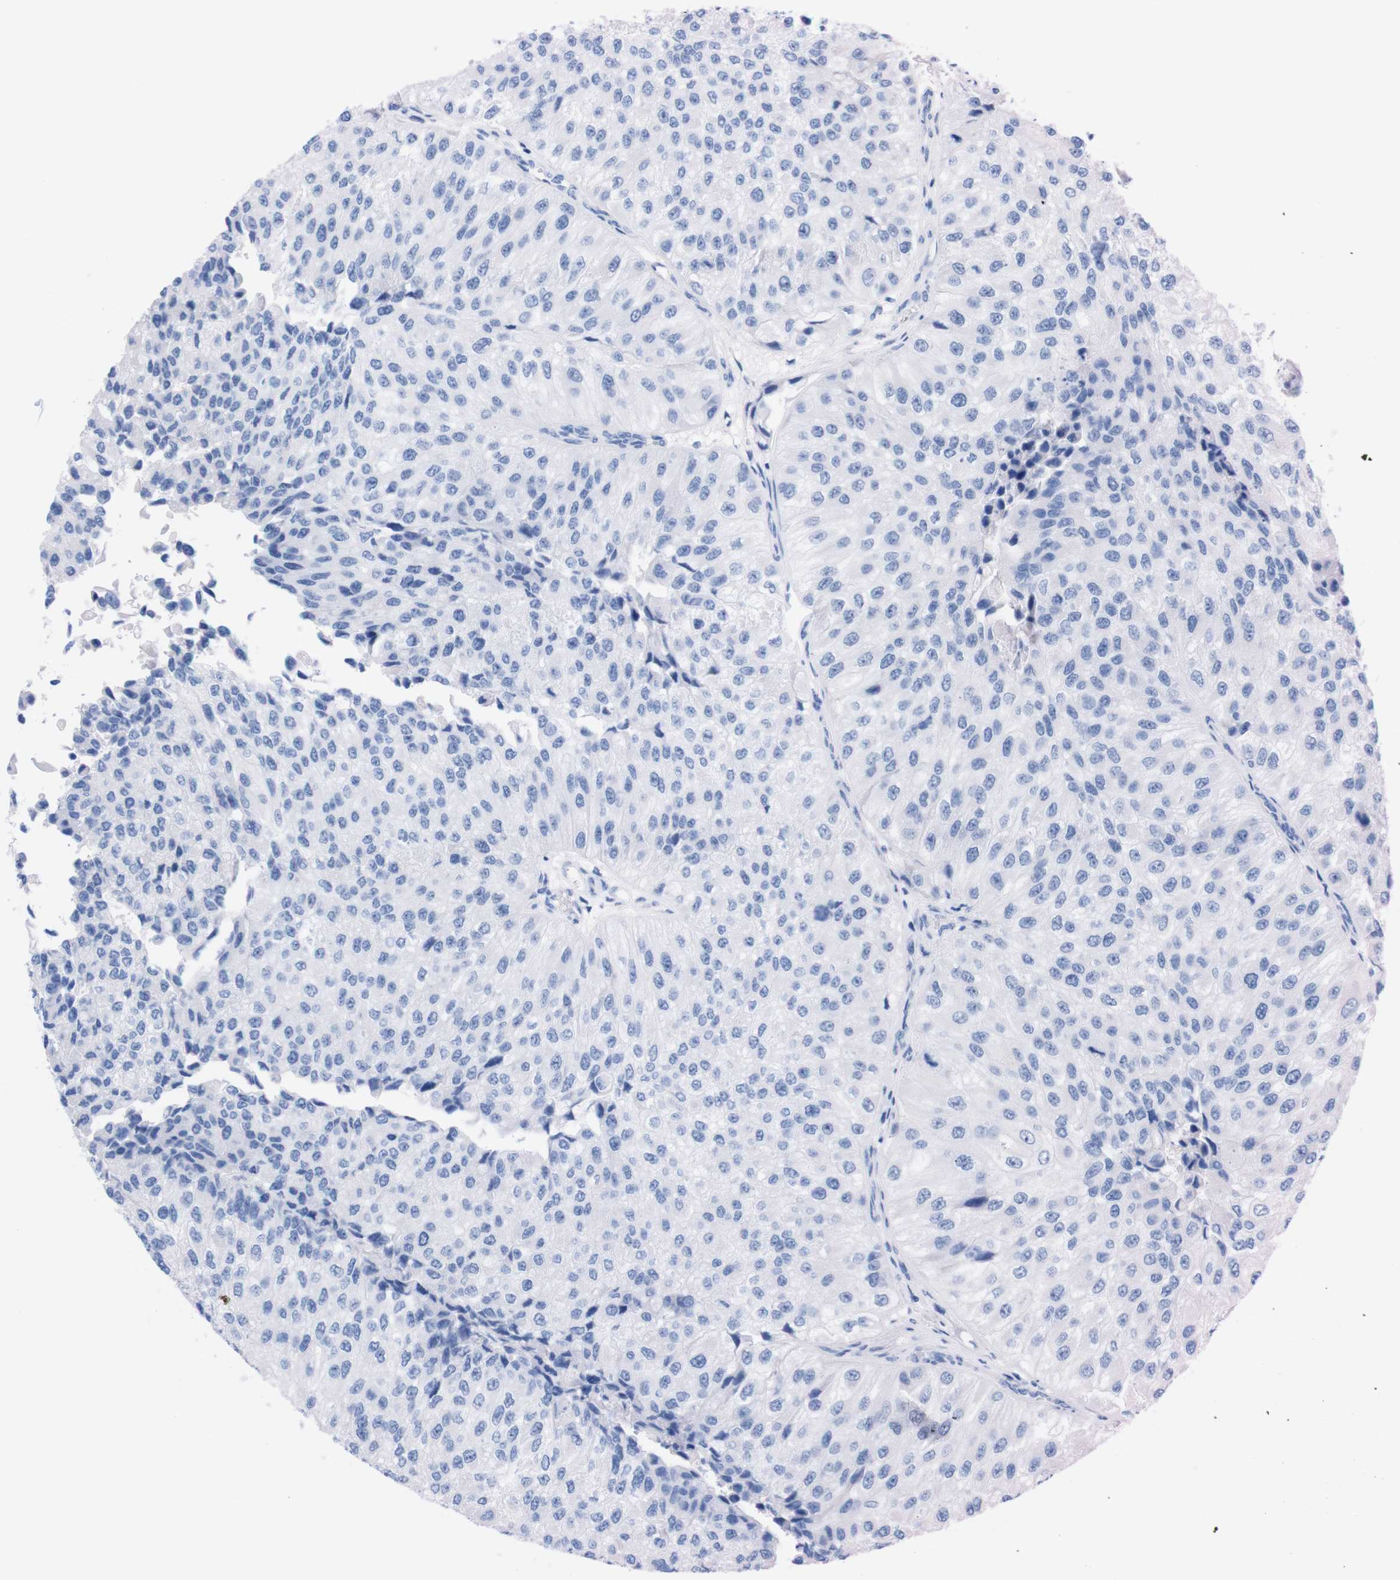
{"staining": {"intensity": "negative", "quantity": "none", "location": "none"}, "tissue": "urothelial cancer", "cell_type": "Tumor cells", "image_type": "cancer", "snomed": [{"axis": "morphology", "description": "Urothelial carcinoma, High grade"}, {"axis": "topography", "description": "Kidney"}, {"axis": "topography", "description": "Urinary bladder"}], "caption": "Urothelial cancer stained for a protein using immunohistochemistry displays no positivity tumor cells.", "gene": "P2RY12", "patient": {"sex": "male", "age": 77}}